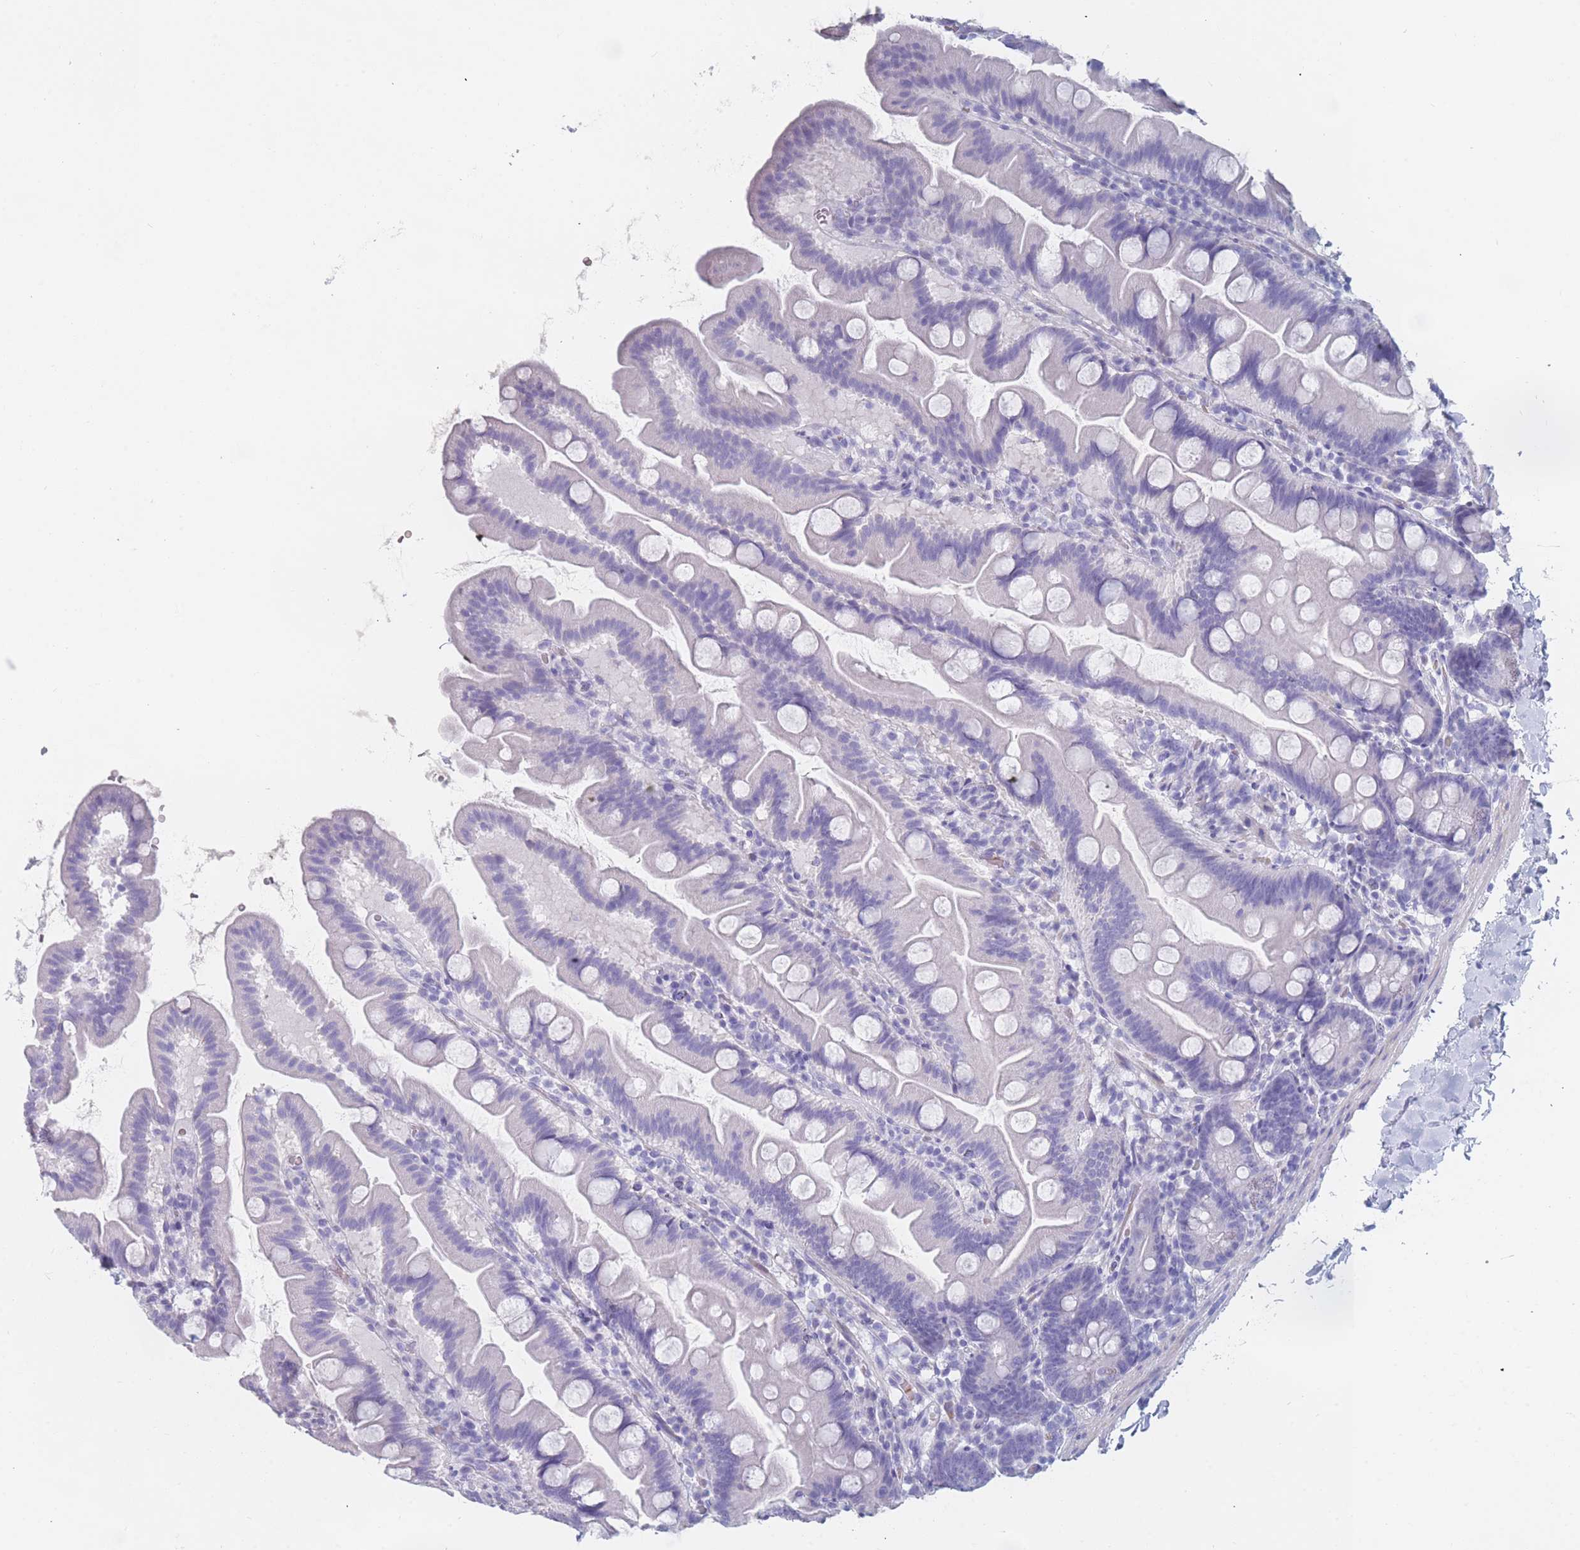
{"staining": {"intensity": "negative", "quantity": "none", "location": "none"}, "tissue": "small intestine", "cell_type": "Glandular cells", "image_type": "normal", "snomed": [{"axis": "morphology", "description": "Normal tissue, NOS"}, {"axis": "topography", "description": "Small intestine"}], "caption": "Glandular cells are negative for protein expression in normal human small intestine. (Immunohistochemistry, brightfield microscopy, high magnification).", "gene": "OR5D16", "patient": {"sex": "female", "age": 68}}